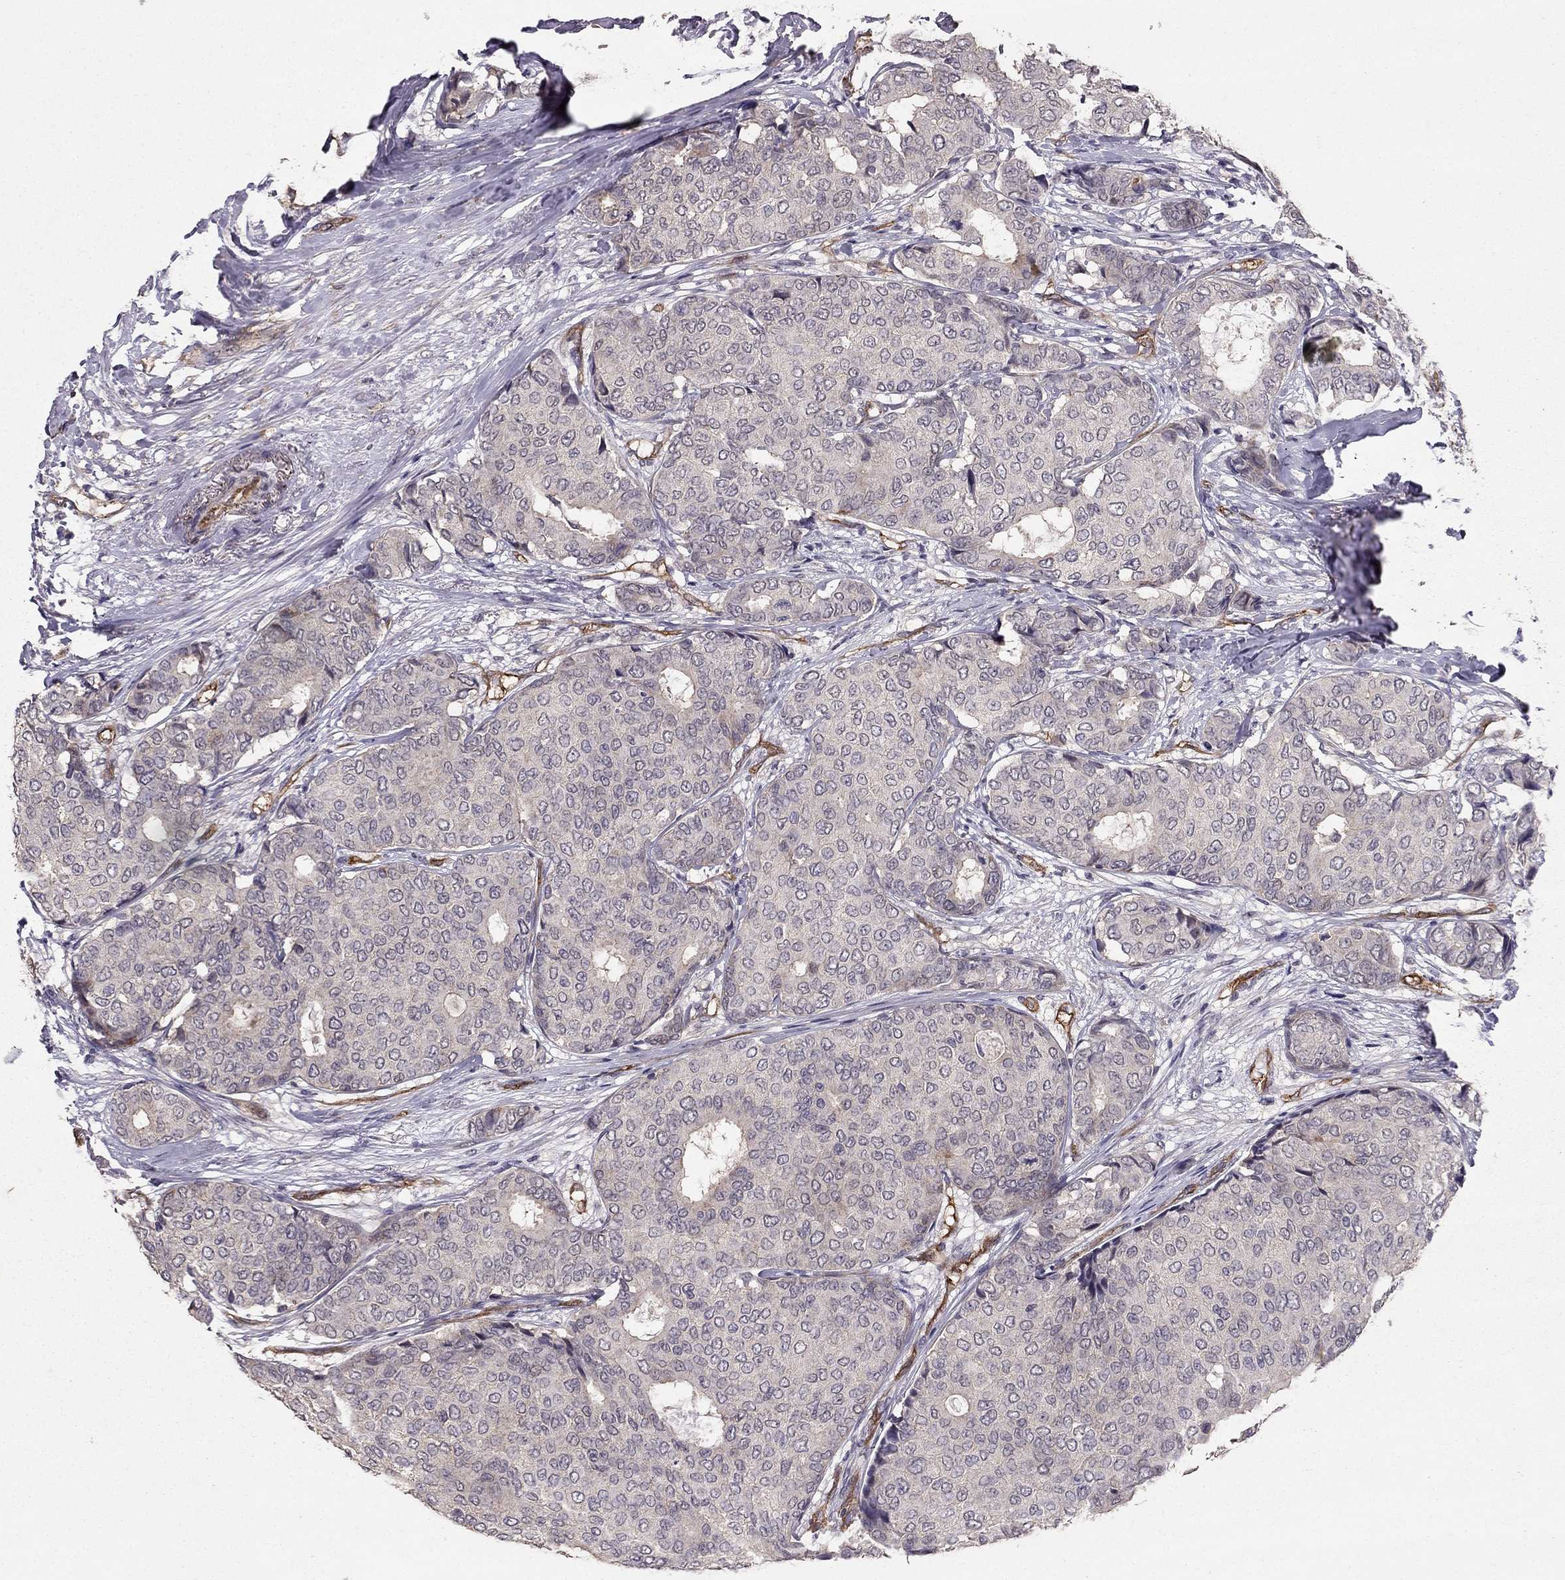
{"staining": {"intensity": "negative", "quantity": "none", "location": "none"}, "tissue": "breast cancer", "cell_type": "Tumor cells", "image_type": "cancer", "snomed": [{"axis": "morphology", "description": "Duct carcinoma"}, {"axis": "topography", "description": "Breast"}], "caption": "This image is of breast cancer (intraductal carcinoma) stained with IHC to label a protein in brown with the nuclei are counter-stained blue. There is no expression in tumor cells.", "gene": "RASIP1", "patient": {"sex": "female", "age": 75}}